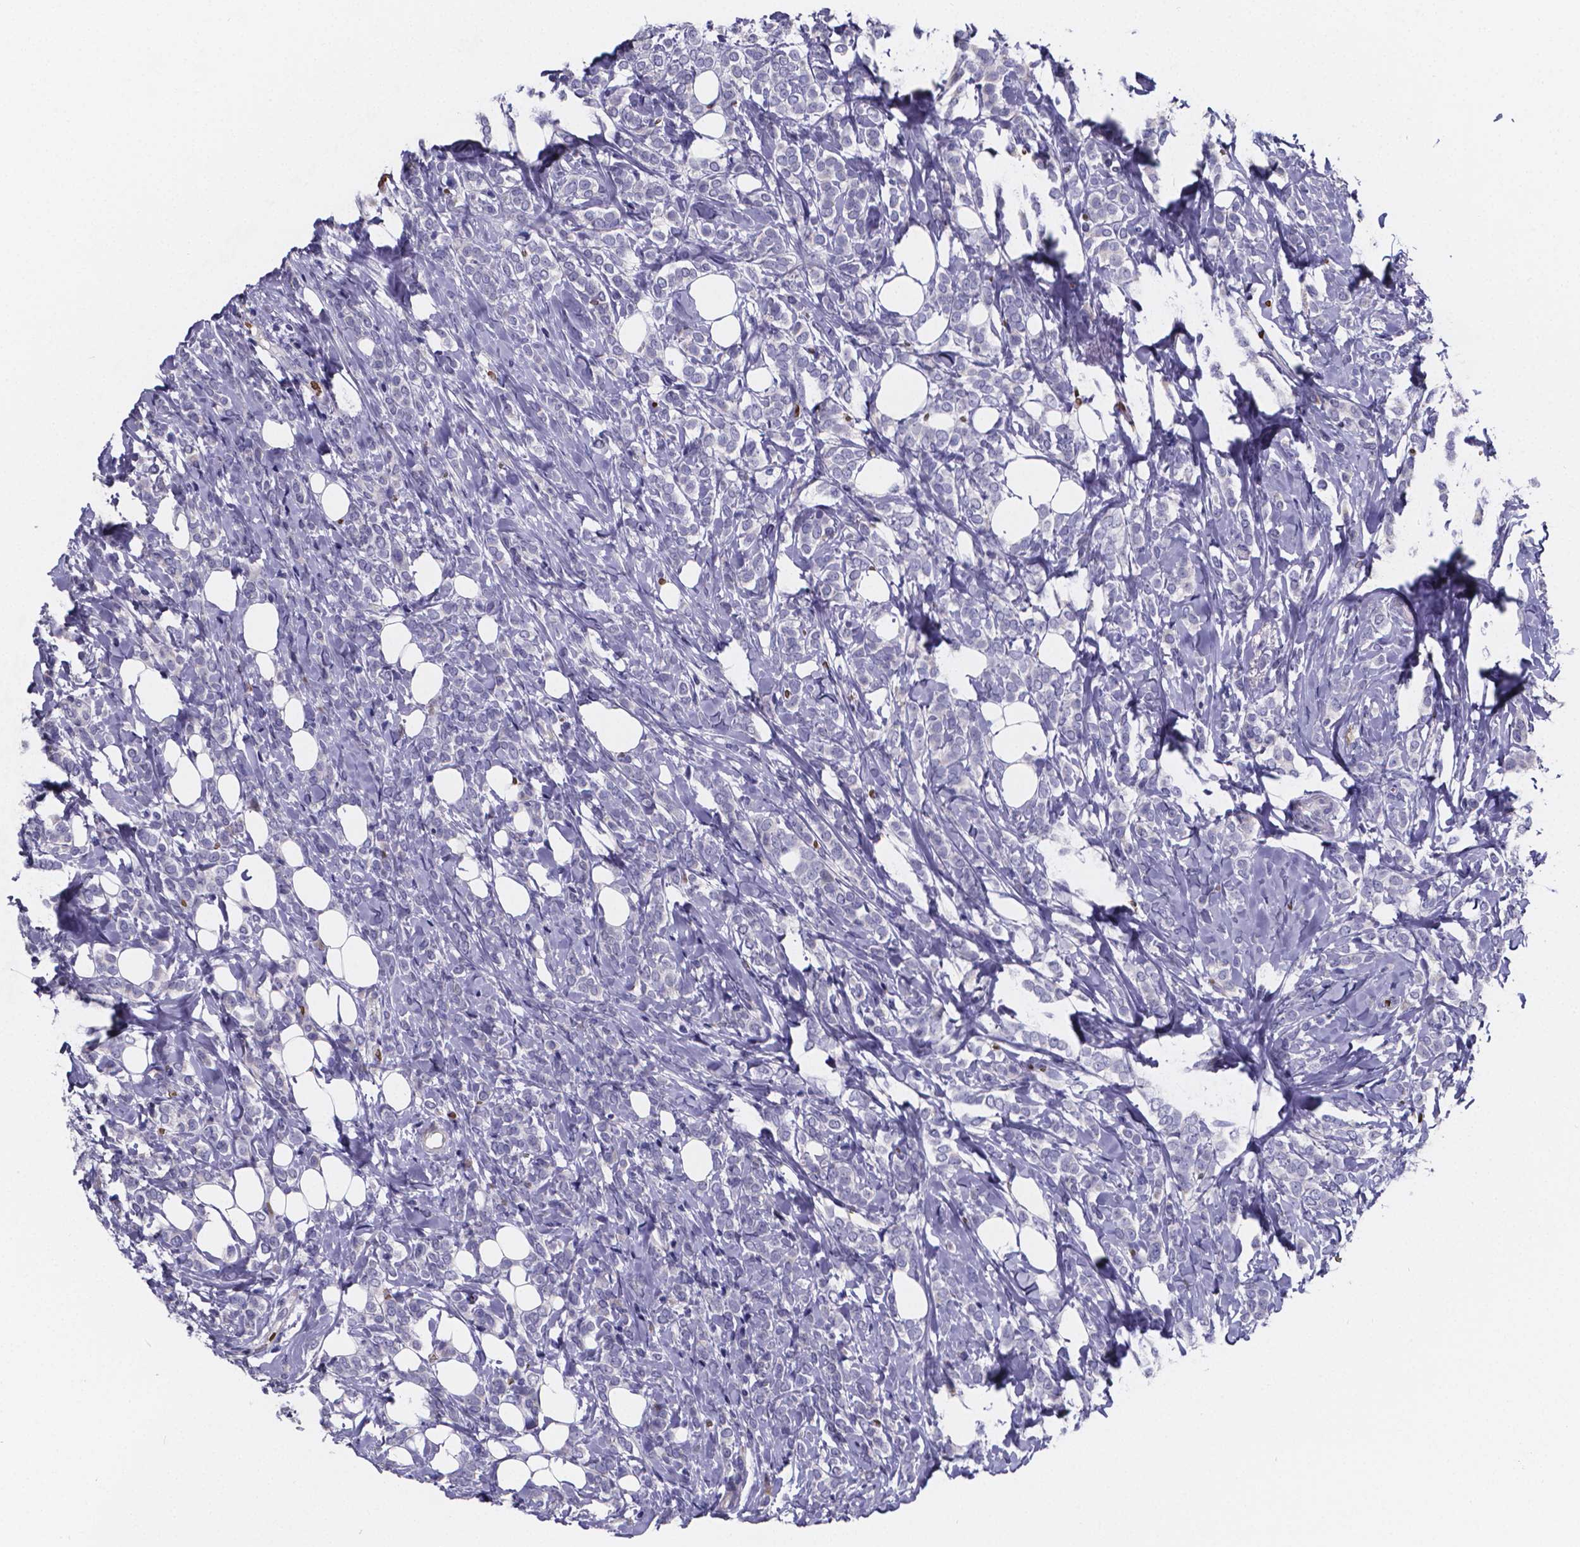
{"staining": {"intensity": "negative", "quantity": "none", "location": "none"}, "tissue": "breast cancer", "cell_type": "Tumor cells", "image_type": "cancer", "snomed": [{"axis": "morphology", "description": "Lobular carcinoma"}, {"axis": "topography", "description": "Breast"}], "caption": "This is a image of immunohistochemistry staining of breast cancer, which shows no staining in tumor cells. Nuclei are stained in blue.", "gene": "GABRA3", "patient": {"sex": "female", "age": 49}}